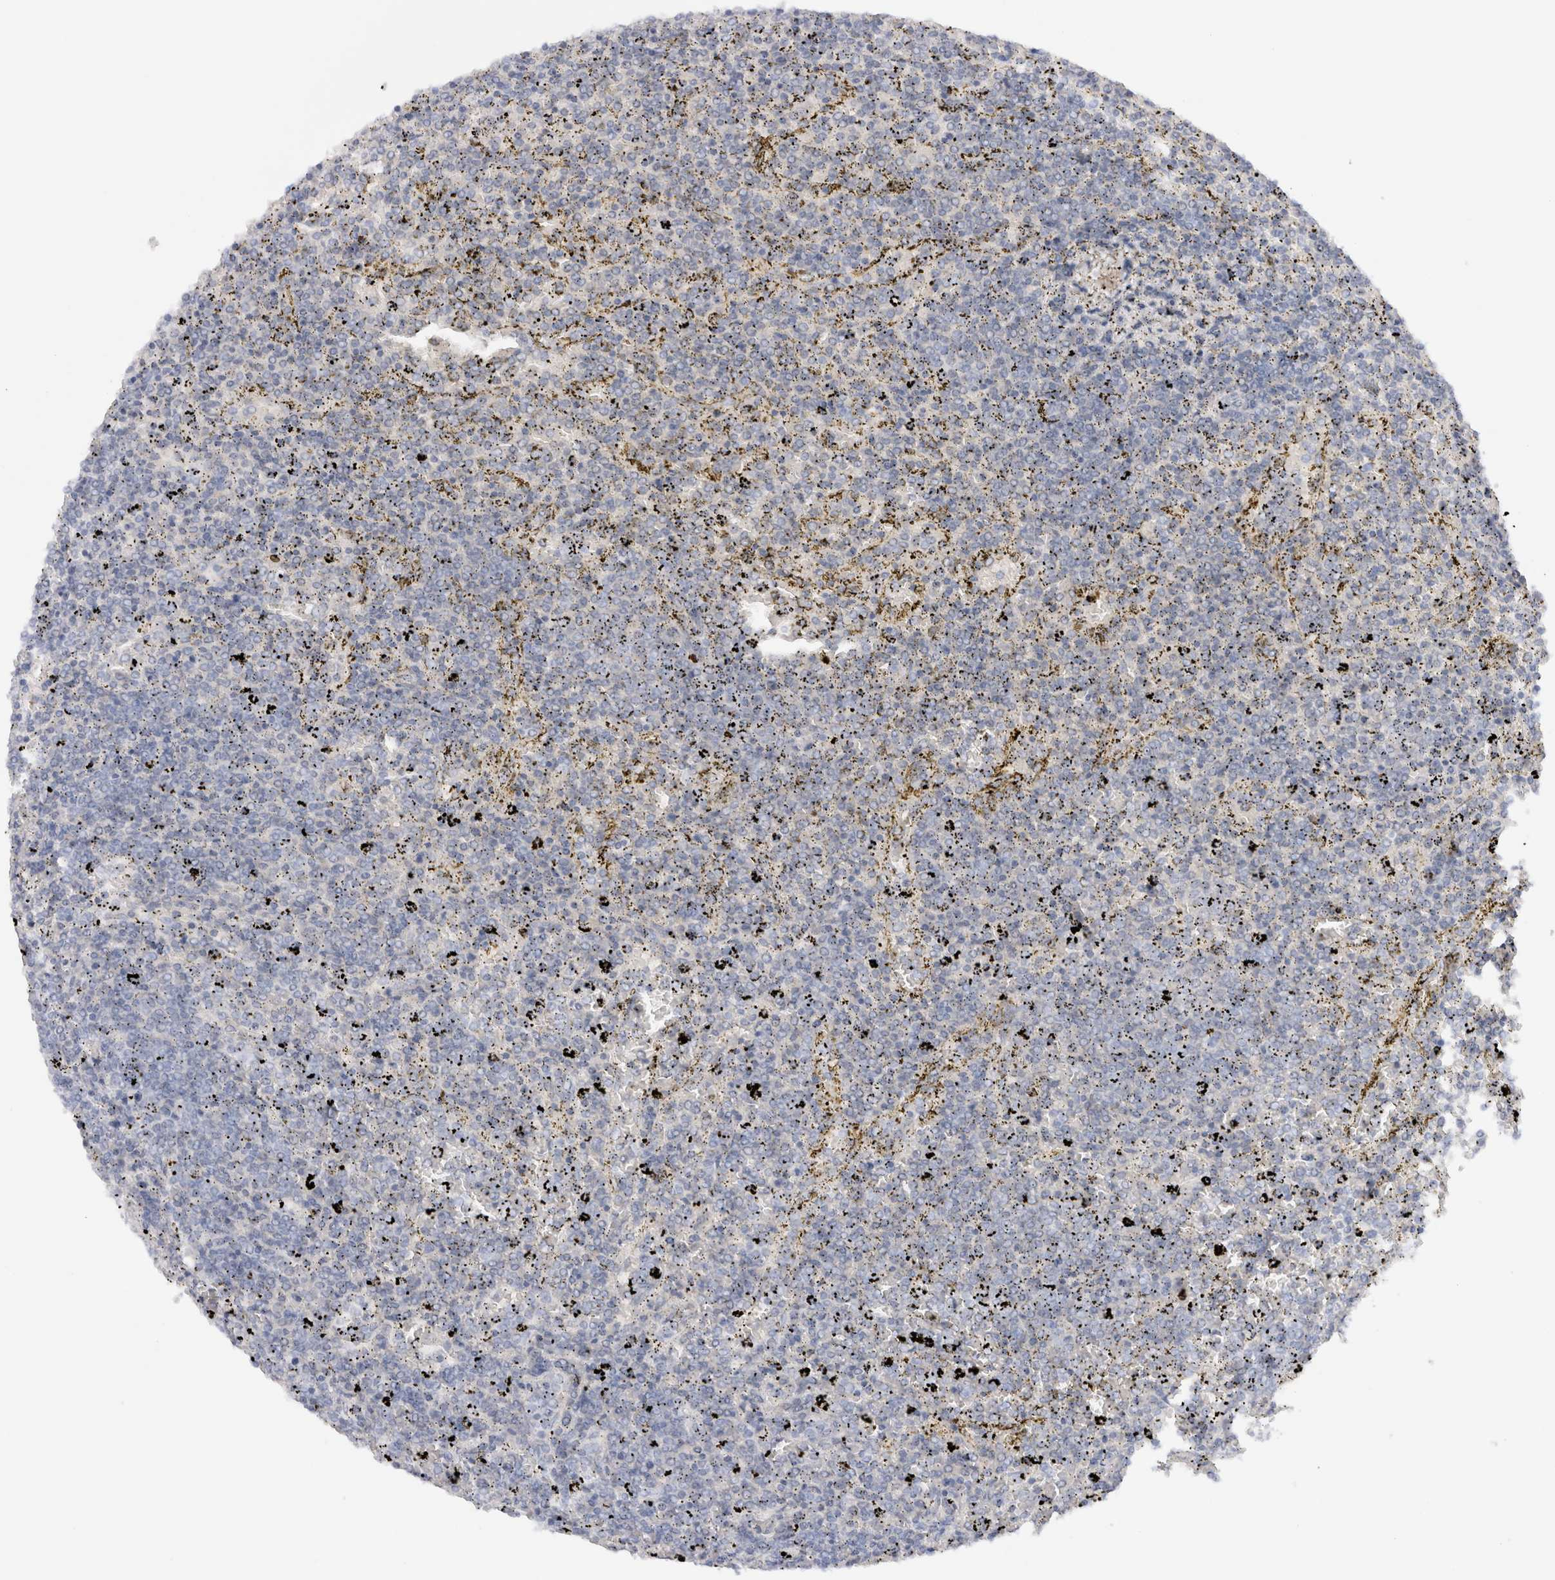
{"staining": {"intensity": "negative", "quantity": "none", "location": "none"}, "tissue": "lymphoma", "cell_type": "Tumor cells", "image_type": "cancer", "snomed": [{"axis": "morphology", "description": "Malignant lymphoma, non-Hodgkin's type, Low grade"}, {"axis": "topography", "description": "Spleen"}], "caption": "DAB (3,3'-diaminobenzidine) immunohistochemical staining of lymphoma reveals no significant staining in tumor cells.", "gene": "CHRM4", "patient": {"sex": "female", "age": 77}}